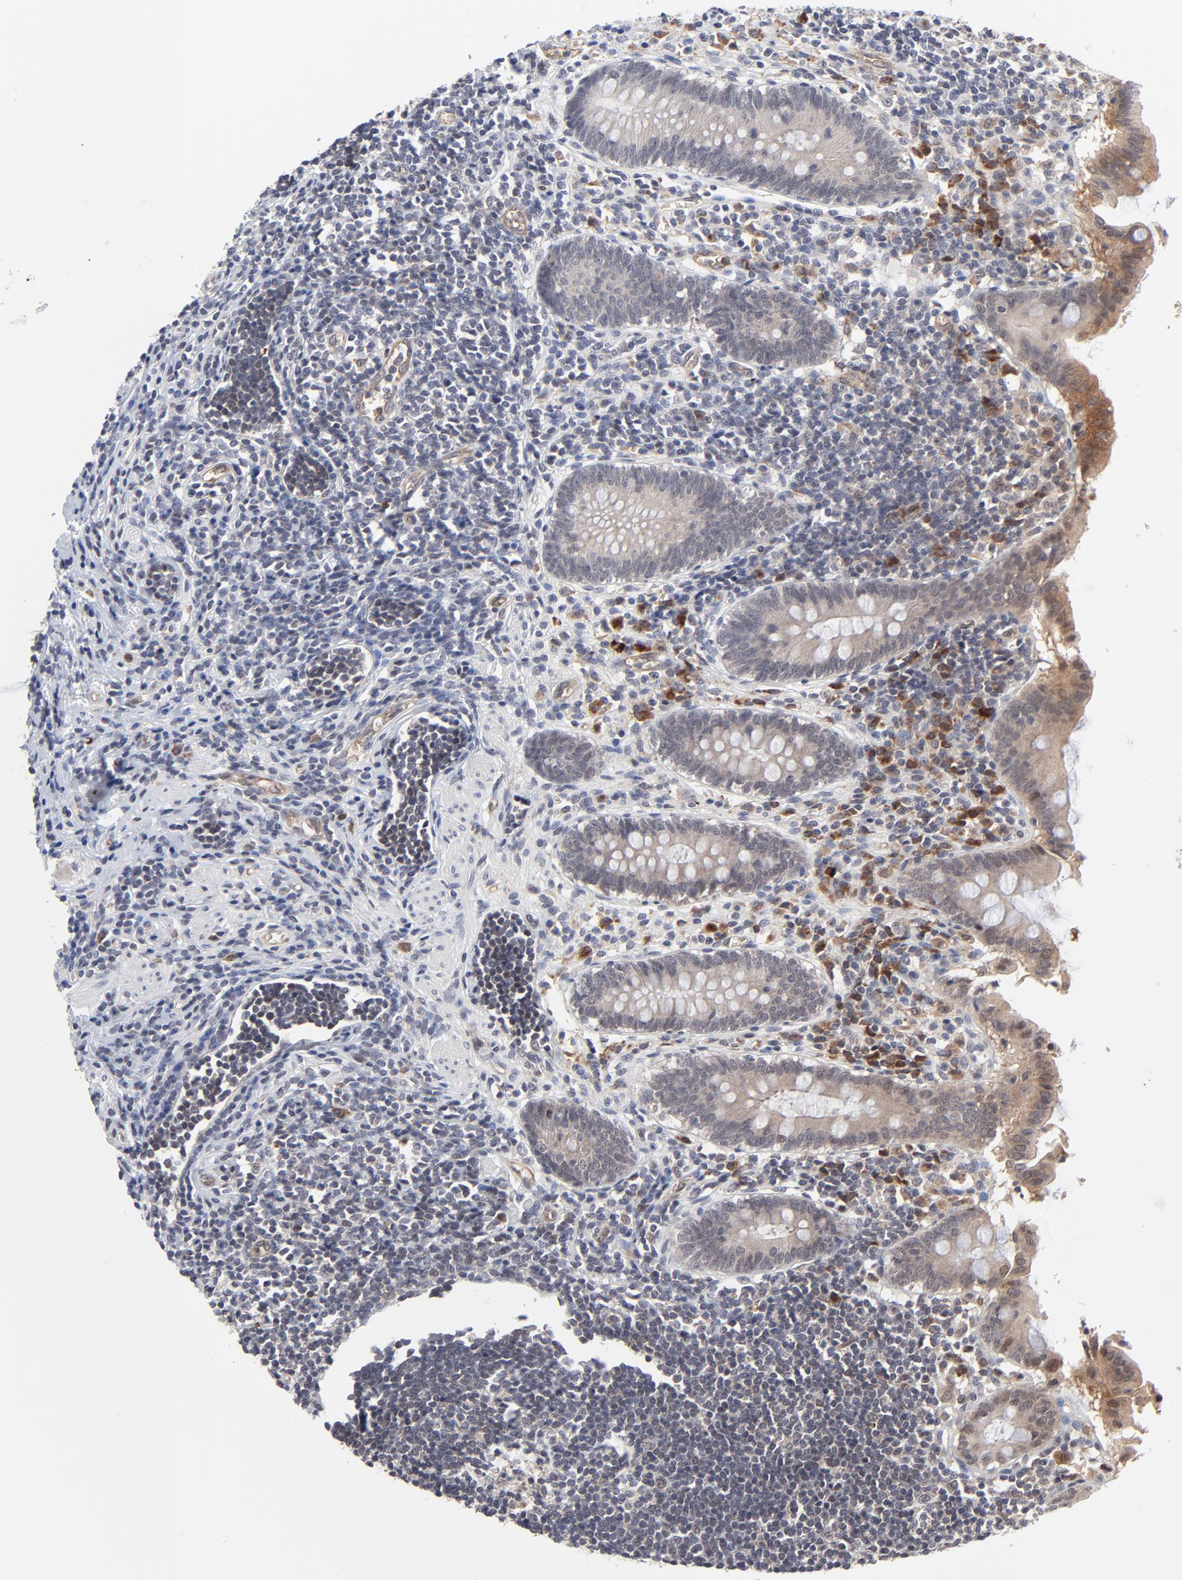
{"staining": {"intensity": "weak", "quantity": "25%-75%", "location": "cytoplasmic/membranous"}, "tissue": "appendix", "cell_type": "Glandular cells", "image_type": "normal", "snomed": [{"axis": "morphology", "description": "Normal tissue, NOS"}, {"axis": "topography", "description": "Appendix"}], "caption": "IHC image of benign human appendix stained for a protein (brown), which demonstrates low levels of weak cytoplasmic/membranous staining in approximately 25%-75% of glandular cells.", "gene": "CASP10", "patient": {"sex": "female", "age": 50}}